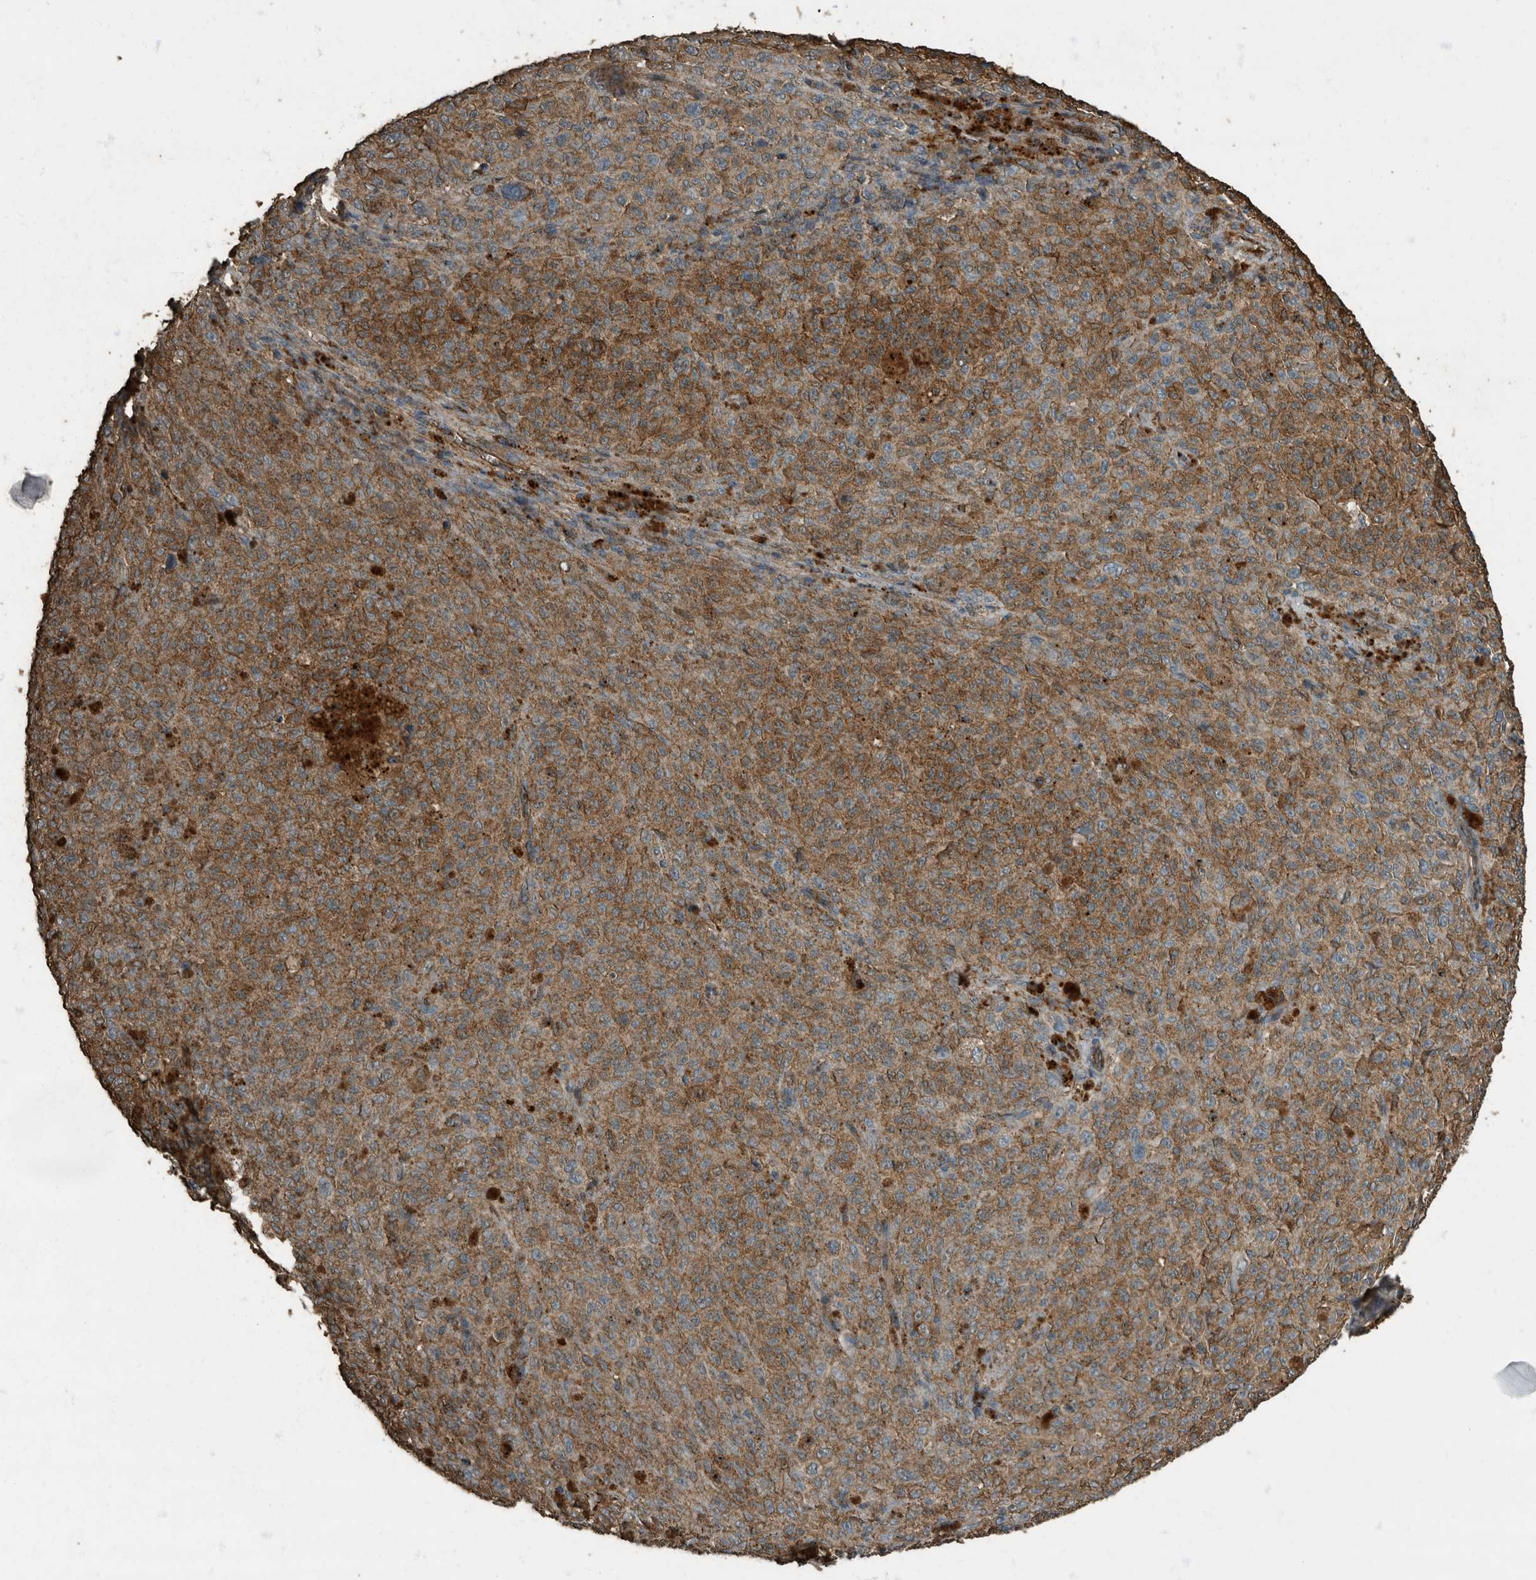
{"staining": {"intensity": "moderate", "quantity": ">75%", "location": "cytoplasmic/membranous"}, "tissue": "melanoma", "cell_type": "Tumor cells", "image_type": "cancer", "snomed": [{"axis": "morphology", "description": "Malignant melanoma, NOS"}, {"axis": "topography", "description": "Skin"}], "caption": "Brown immunohistochemical staining in human malignant melanoma demonstrates moderate cytoplasmic/membranous expression in approximately >75% of tumor cells. The staining was performed using DAB (3,3'-diaminobenzidine) to visualize the protein expression in brown, while the nuclei were stained in blue with hematoxylin (Magnification: 20x).", "gene": "IL15RA", "patient": {"sex": "female", "age": 82}}